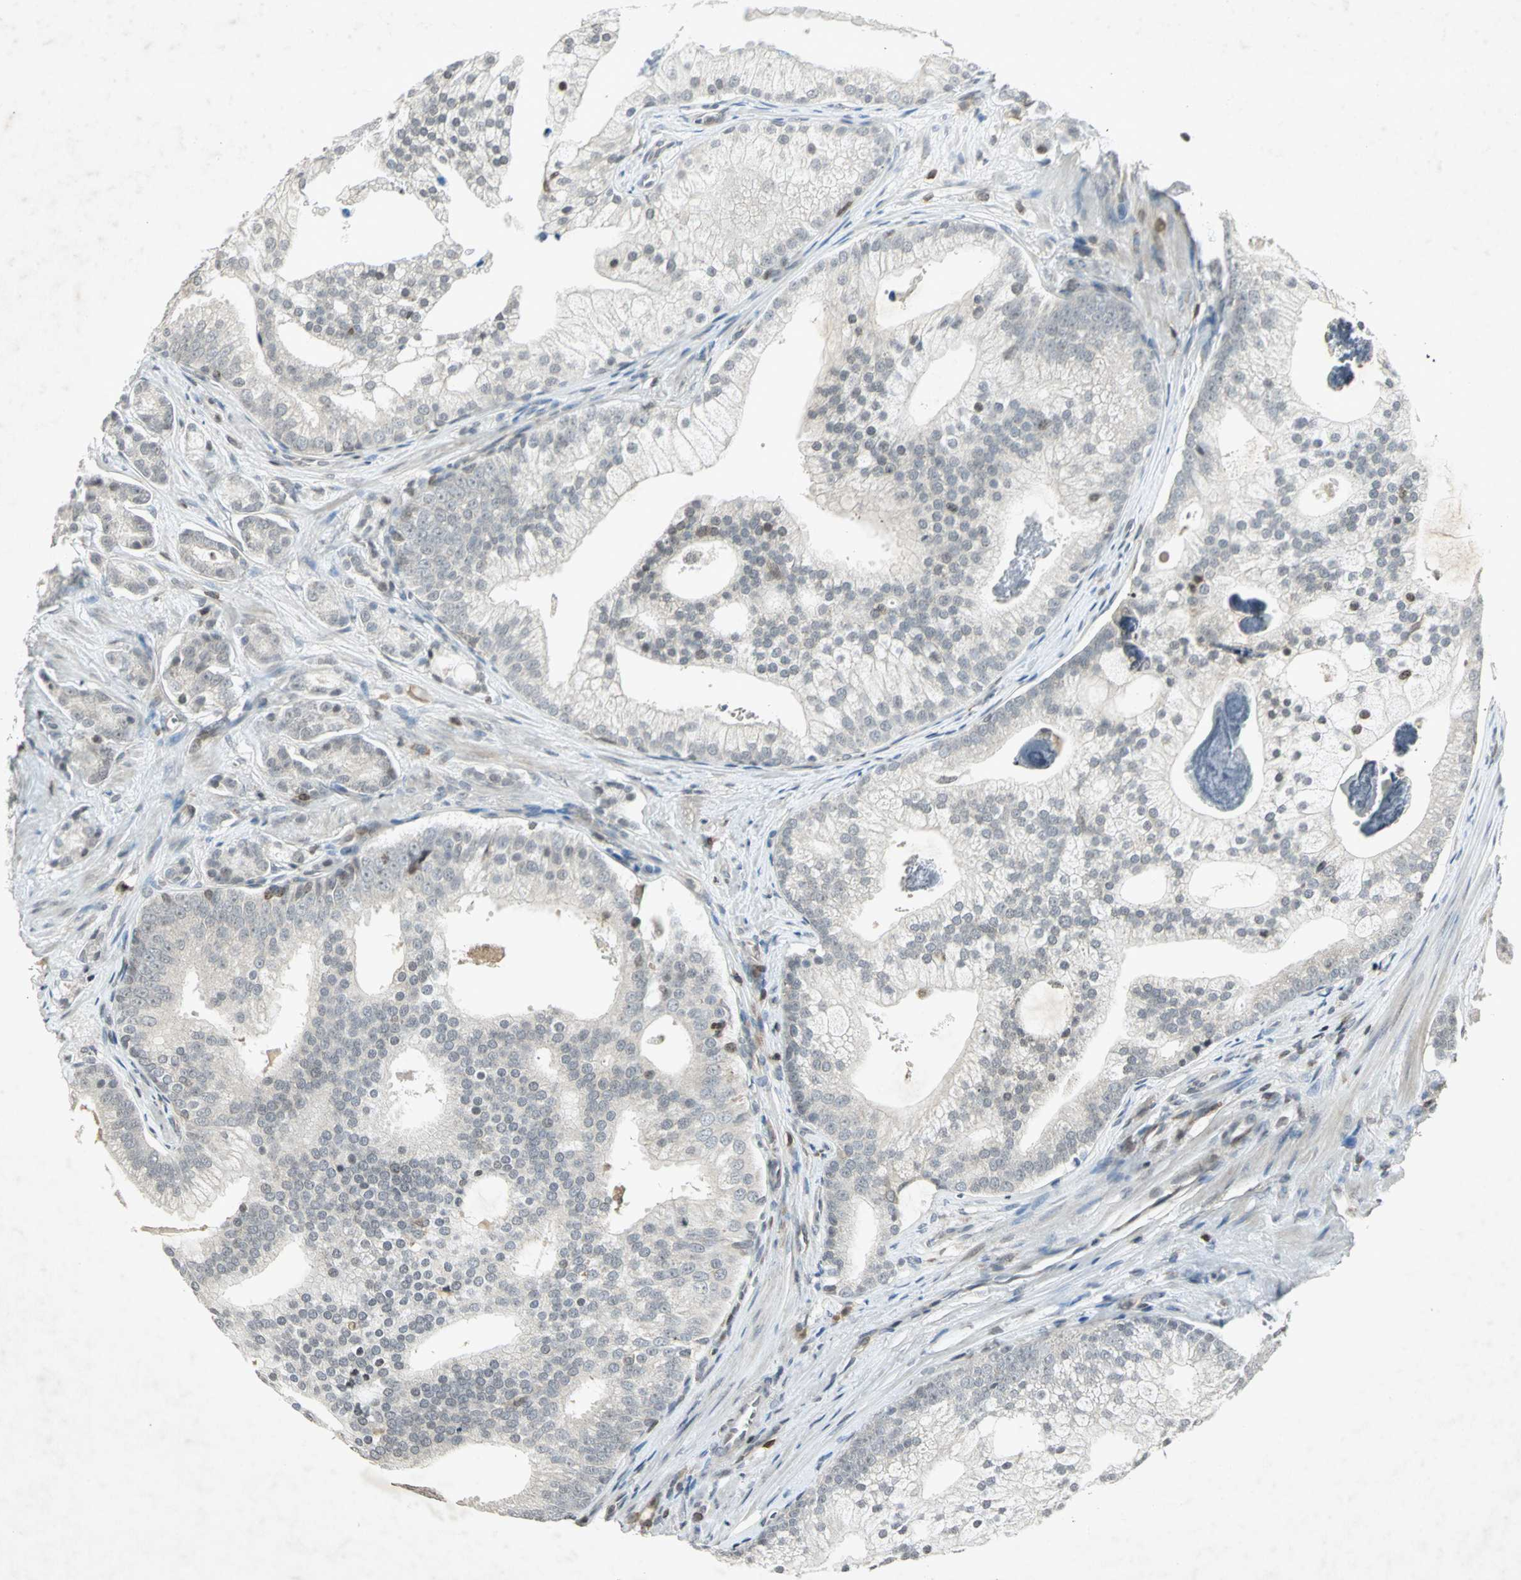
{"staining": {"intensity": "negative", "quantity": "none", "location": "none"}, "tissue": "prostate cancer", "cell_type": "Tumor cells", "image_type": "cancer", "snomed": [{"axis": "morphology", "description": "Adenocarcinoma, Low grade"}, {"axis": "topography", "description": "Prostate"}], "caption": "Histopathology image shows no significant protein expression in tumor cells of low-grade adenocarcinoma (prostate). (Stains: DAB immunohistochemistry (IHC) with hematoxylin counter stain, Microscopy: brightfield microscopy at high magnification).", "gene": "IL16", "patient": {"sex": "male", "age": 58}}